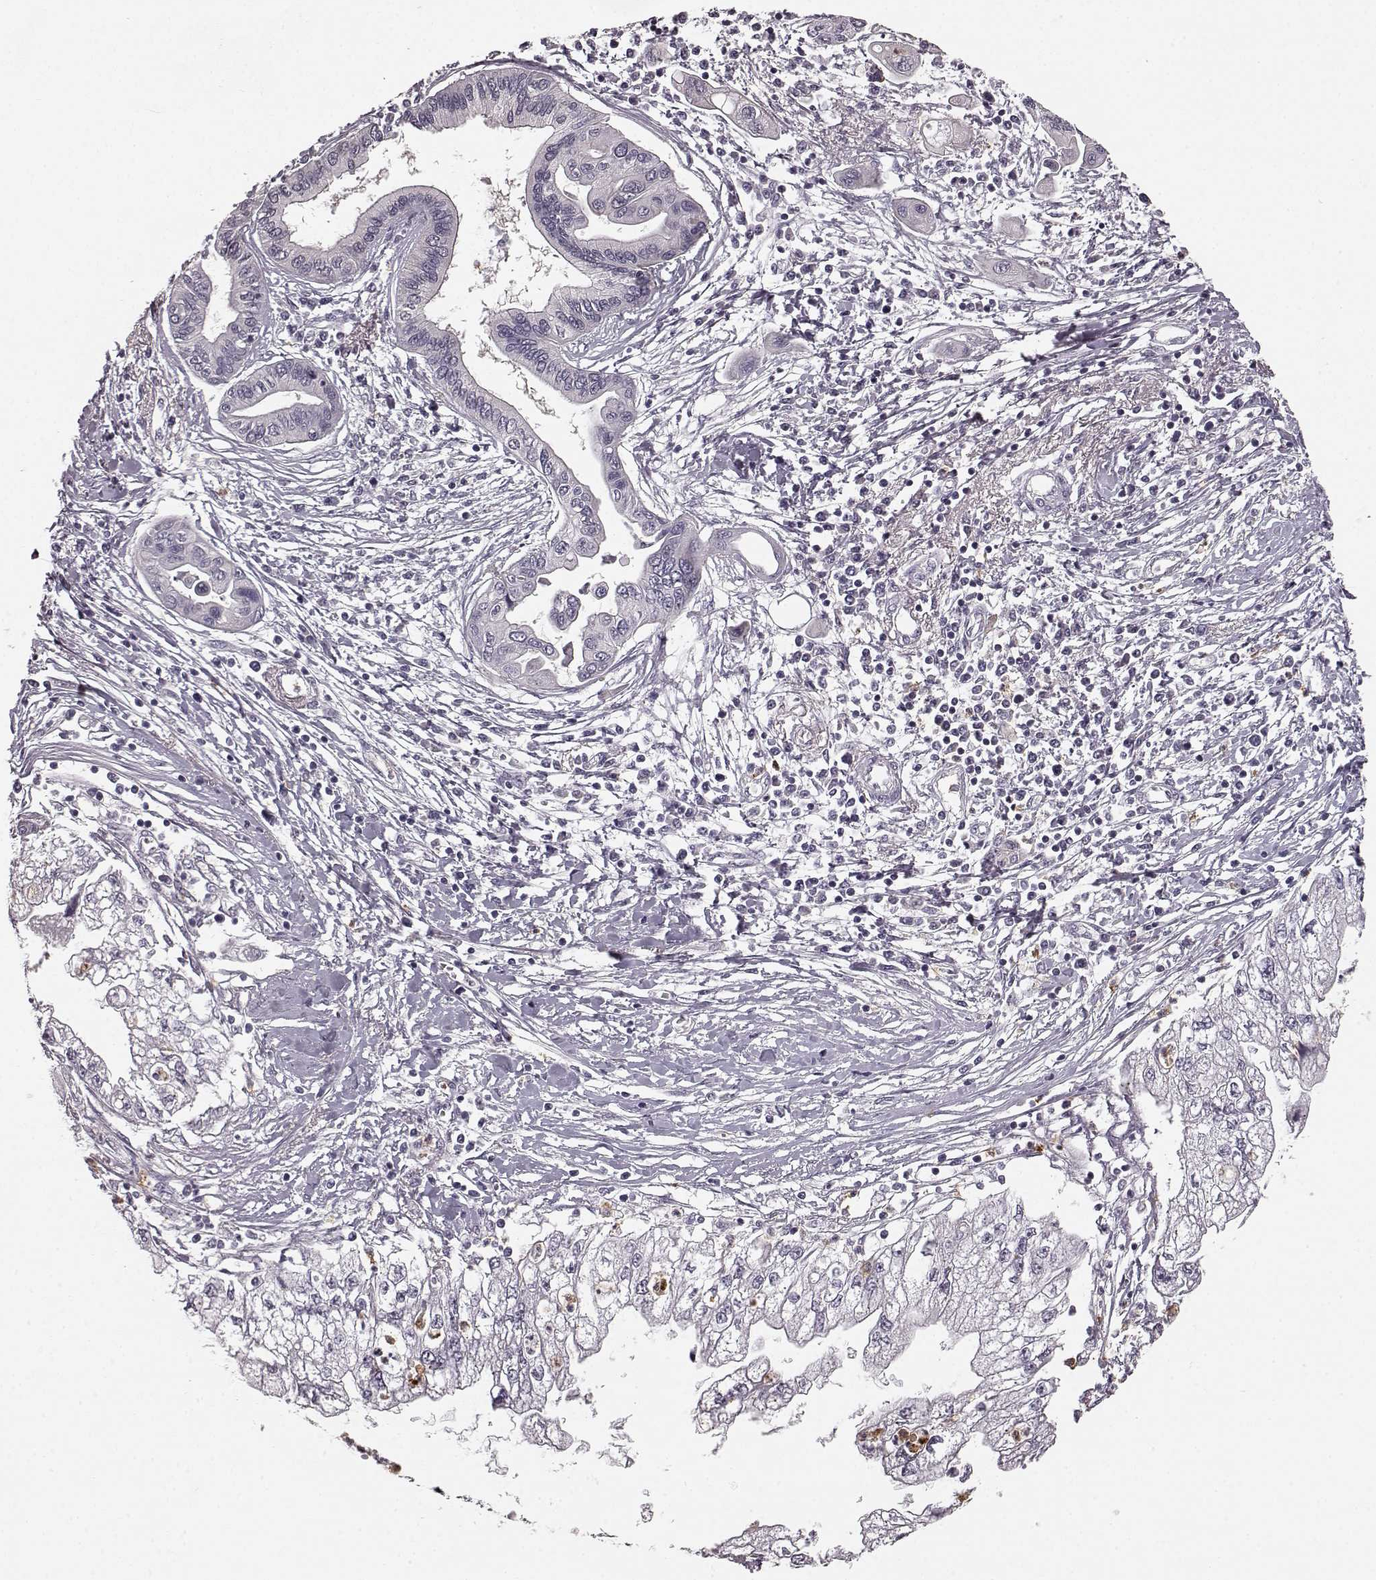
{"staining": {"intensity": "negative", "quantity": "none", "location": "none"}, "tissue": "pancreatic cancer", "cell_type": "Tumor cells", "image_type": "cancer", "snomed": [{"axis": "morphology", "description": "Adenocarcinoma, NOS"}, {"axis": "topography", "description": "Pancreas"}], "caption": "A high-resolution photomicrograph shows immunohistochemistry staining of adenocarcinoma (pancreatic), which shows no significant positivity in tumor cells.", "gene": "CHIT1", "patient": {"sex": "male", "age": 70}}